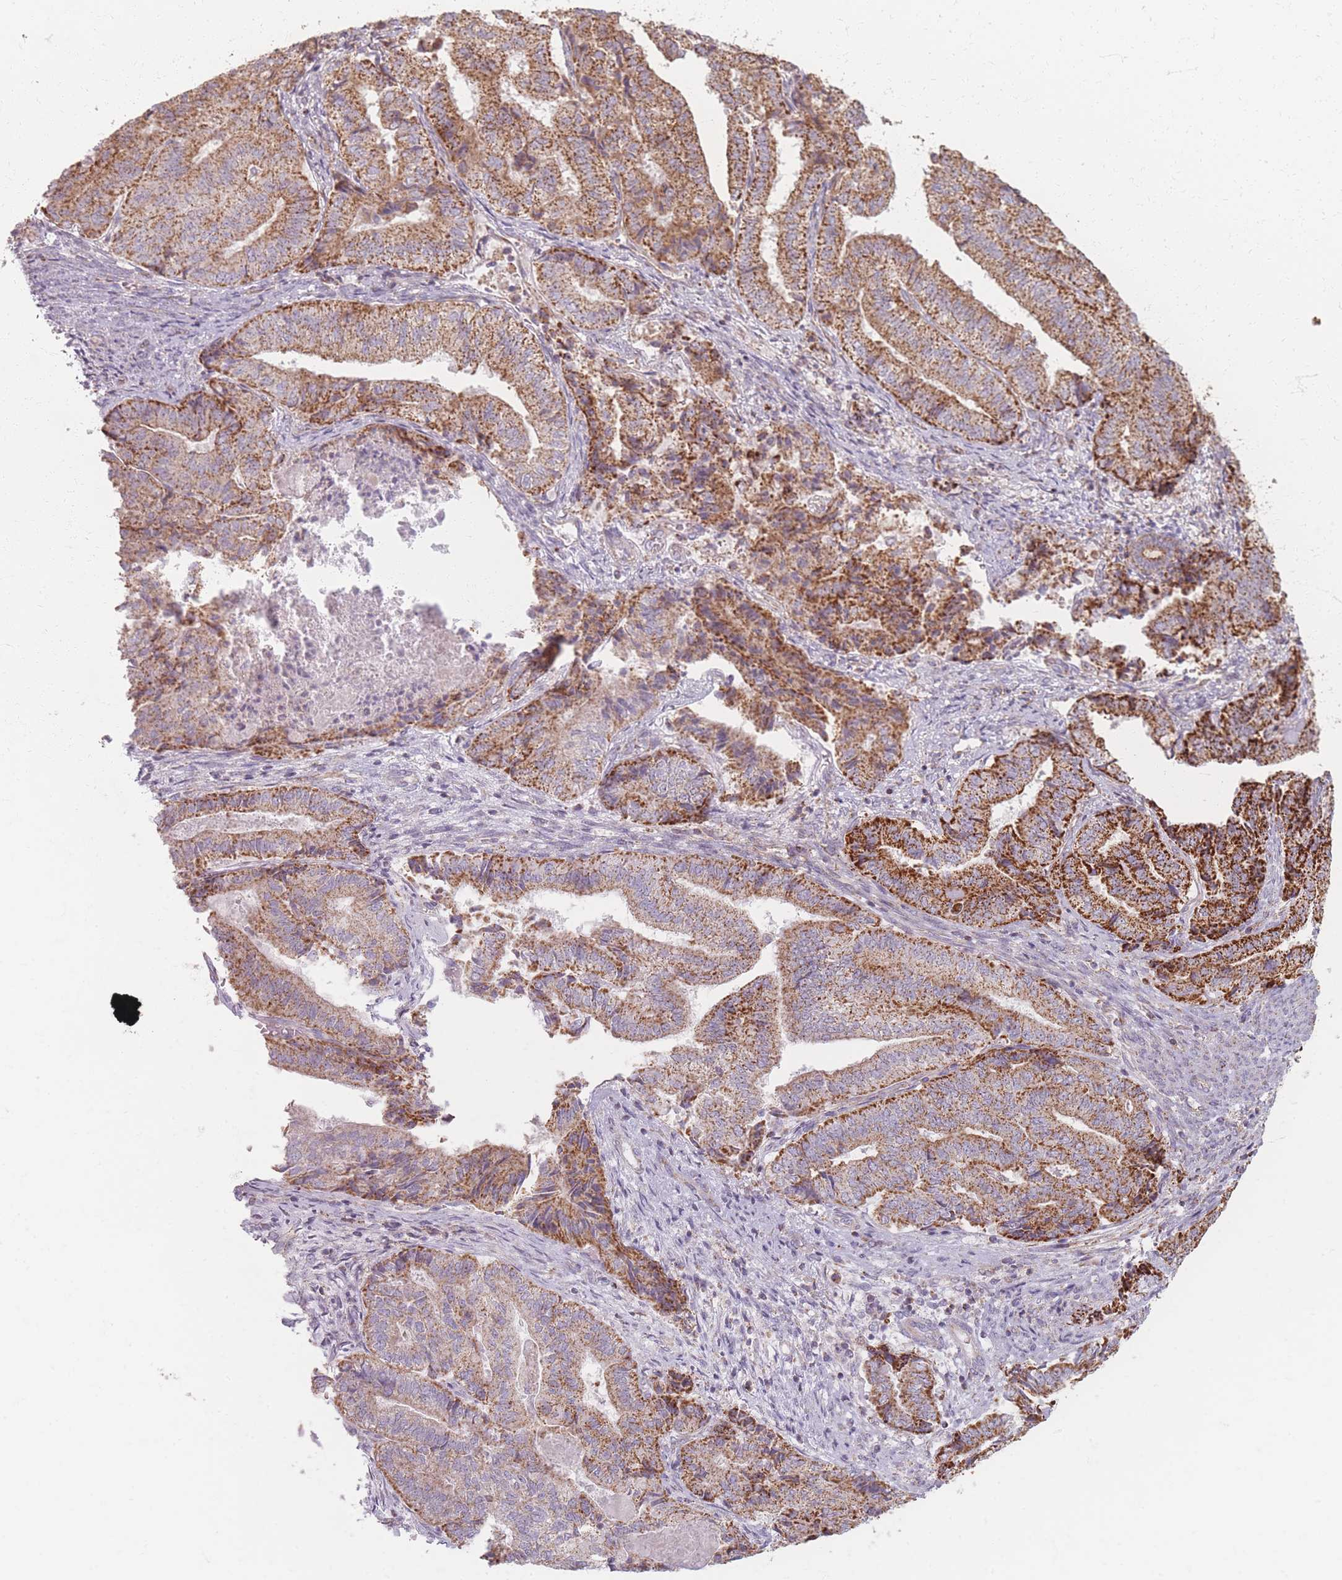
{"staining": {"intensity": "moderate", "quantity": ">75%", "location": "cytoplasmic/membranous"}, "tissue": "endometrial cancer", "cell_type": "Tumor cells", "image_type": "cancer", "snomed": [{"axis": "morphology", "description": "Adenocarcinoma, NOS"}, {"axis": "topography", "description": "Endometrium"}], "caption": "Endometrial cancer stained with DAB IHC reveals medium levels of moderate cytoplasmic/membranous staining in about >75% of tumor cells.", "gene": "ESRP2", "patient": {"sex": "female", "age": 80}}